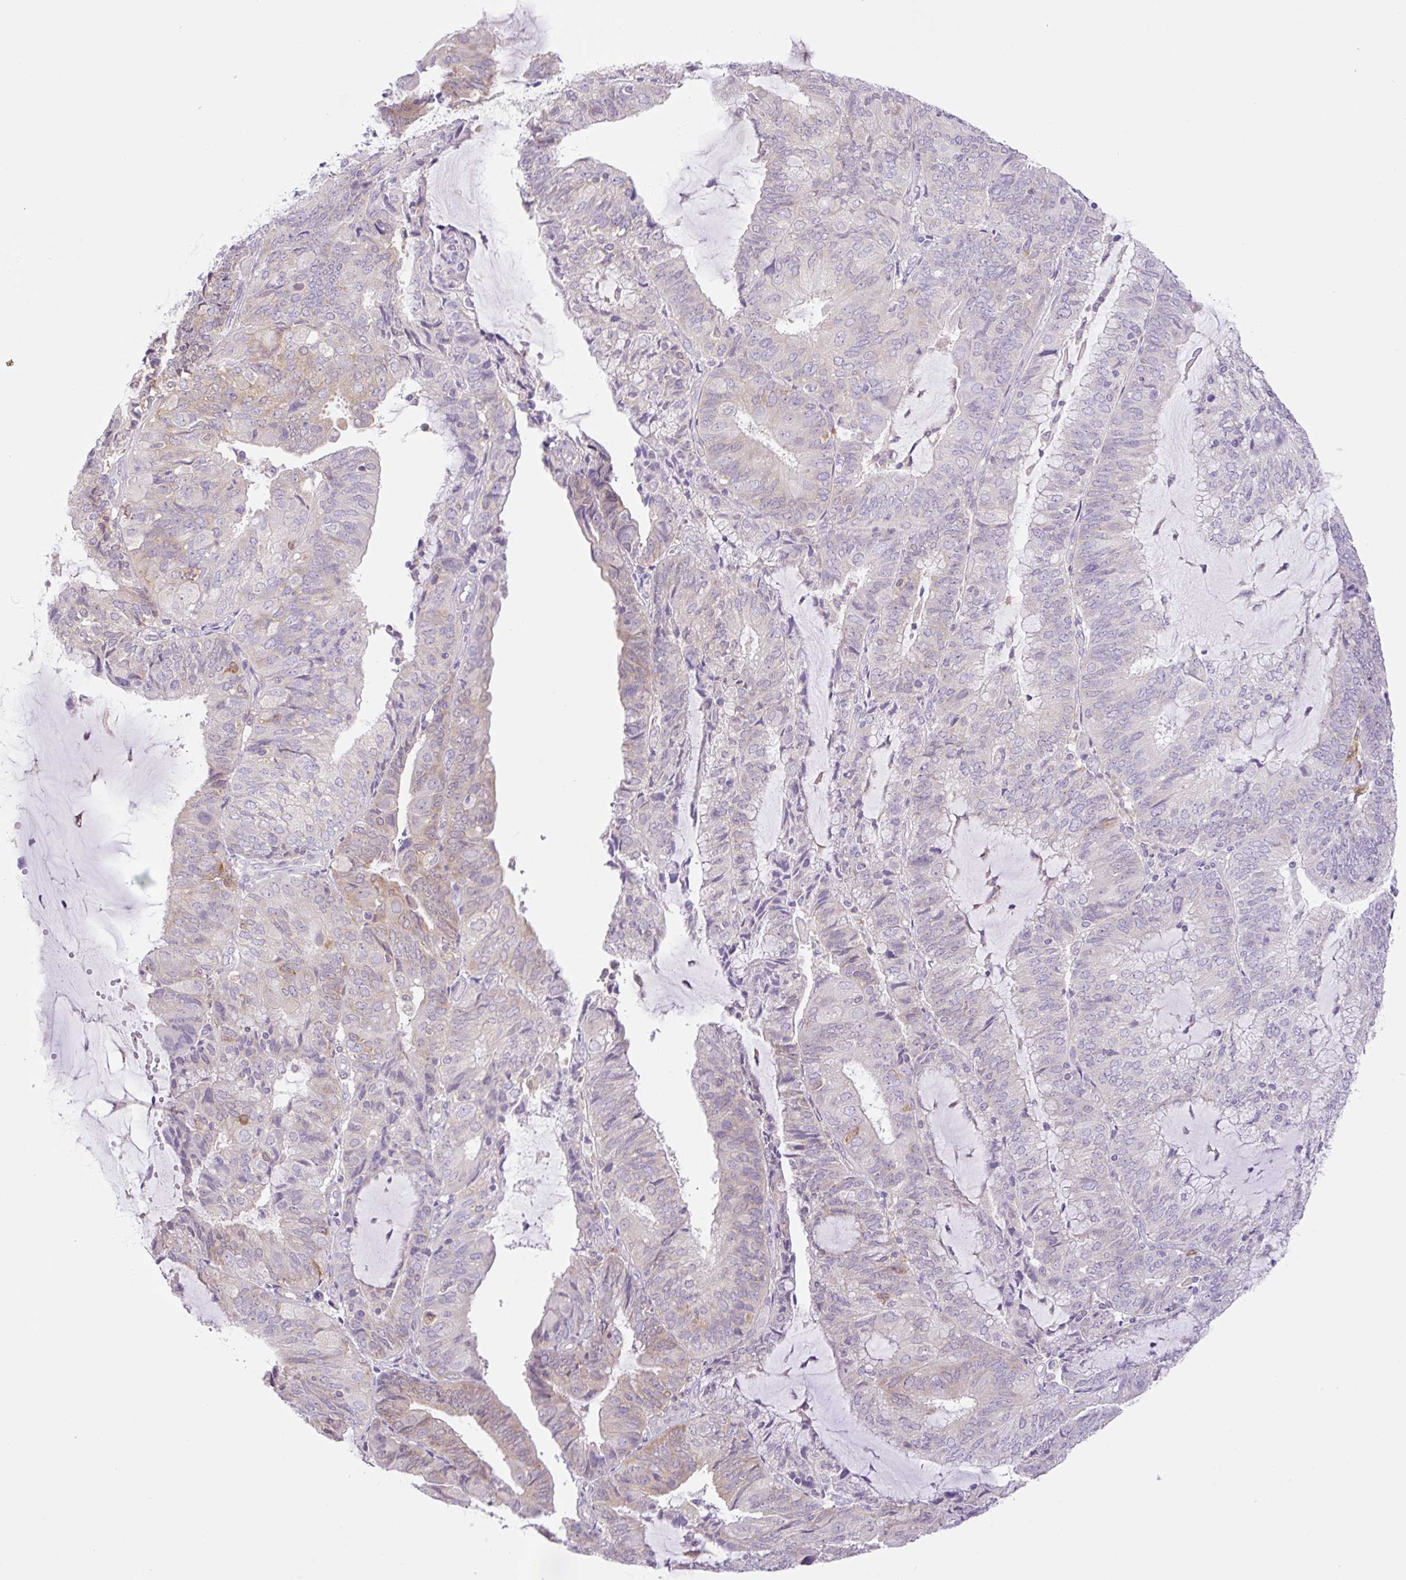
{"staining": {"intensity": "weak", "quantity": "<25%", "location": "cytoplasmic/membranous"}, "tissue": "endometrial cancer", "cell_type": "Tumor cells", "image_type": "cancer", "snomed": [{"axis": "morphology", "description": "Adenocarcinoma, NOS"}, {"axis": "topography", "description": "Endometrium"}], "caption": "Immunohistochemical staining of adenocarcinoma (endometrial) exhibits no significant positivity in tumor cells.", "gene": "CAMK2B", "patient": {"sex": "female", "age": 81}}